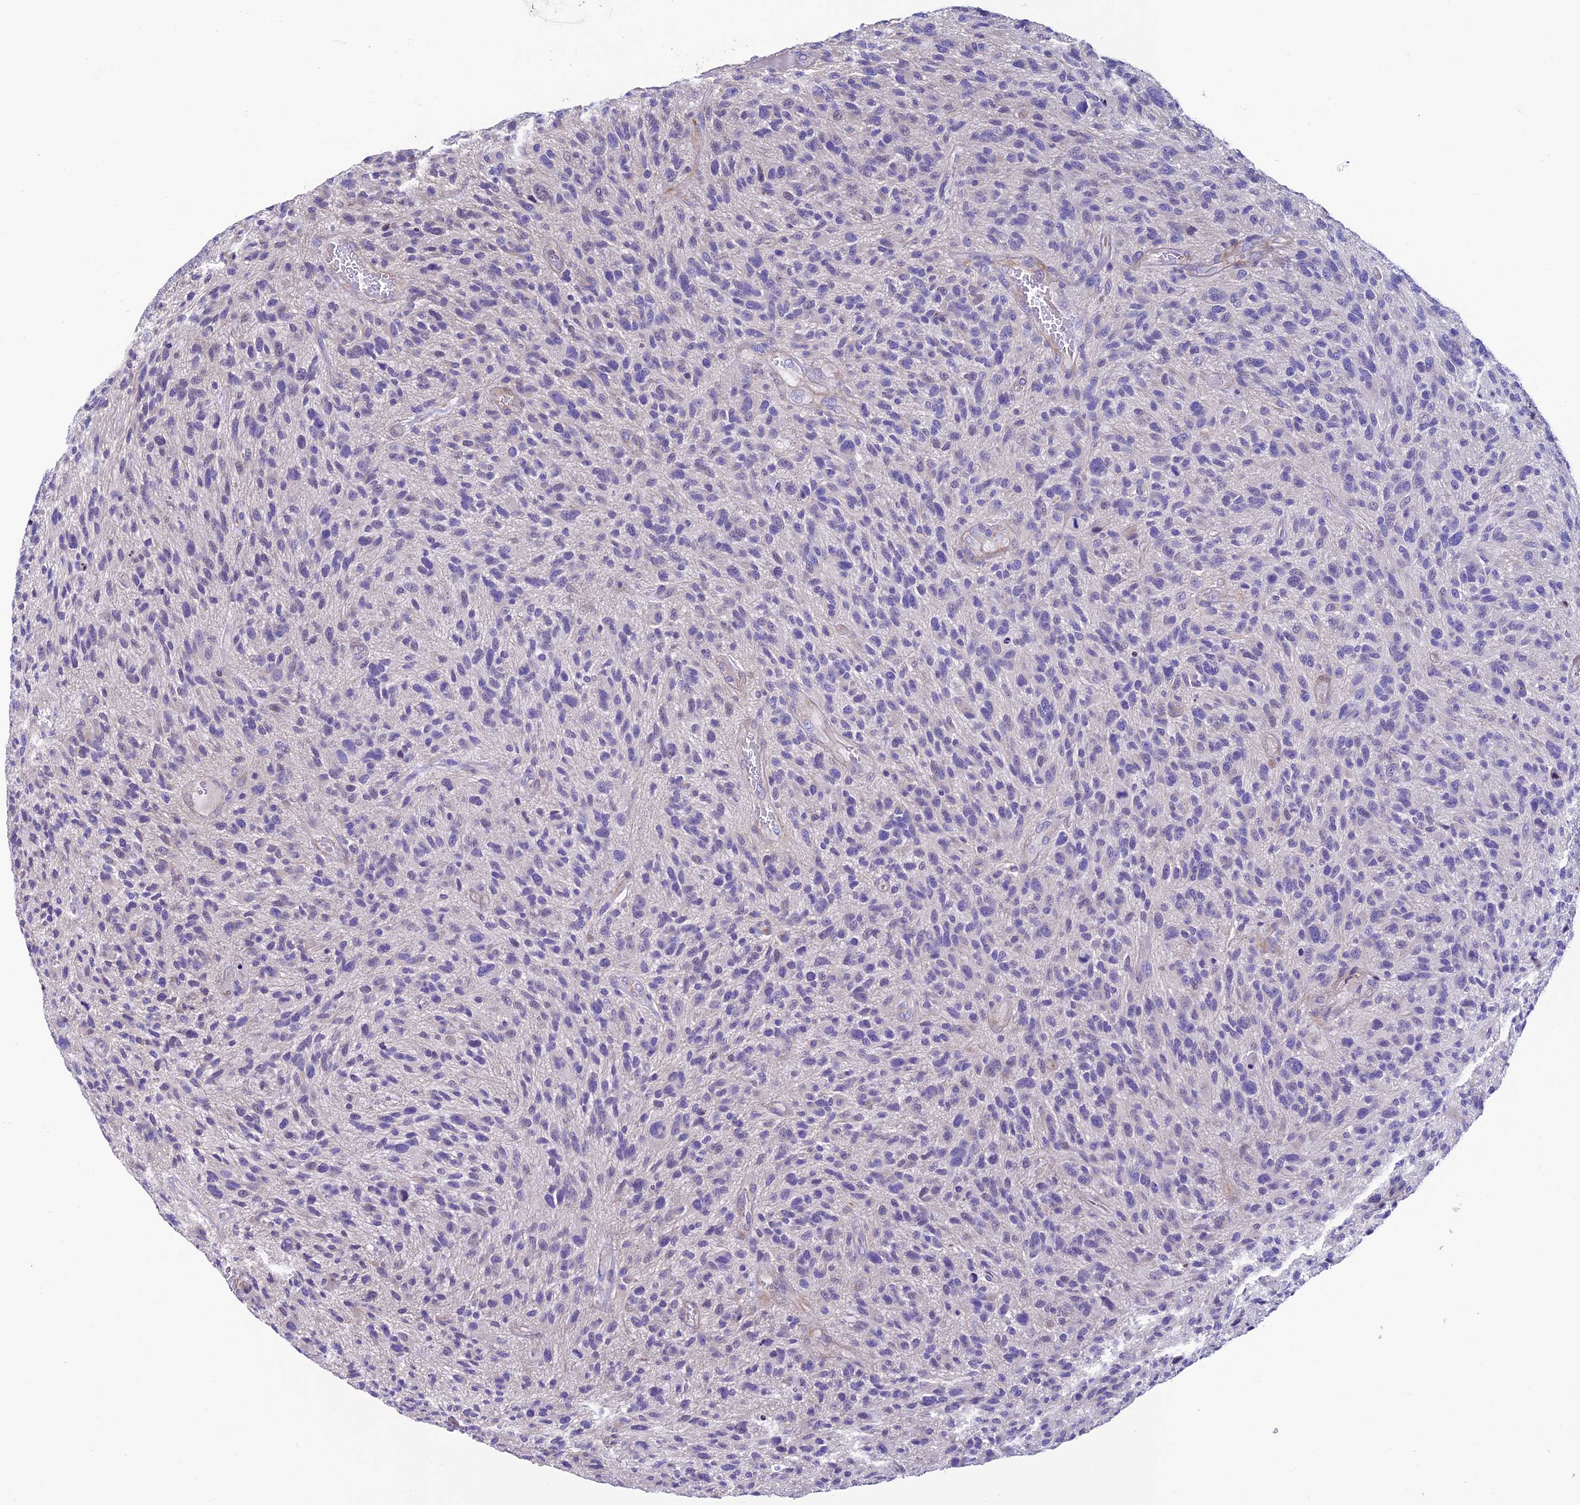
{"staining": {"intensity": "negative", "quantity": "none", "location": "none"}, "tissue": "glioma", "cell_type": "Tumor cells", "image_type": "cancer", "snomed": [{"axis": "morphology", "description": "Glioma, malignant, High grade"}, {"axis": "topography", "description": "Brain"}], "caption": "Glioma stained for a protein using immunohistochemistry displays no expression tumor cells.", "gene": "FAM178B", "patient": {"sex": "male", "age": 47}}